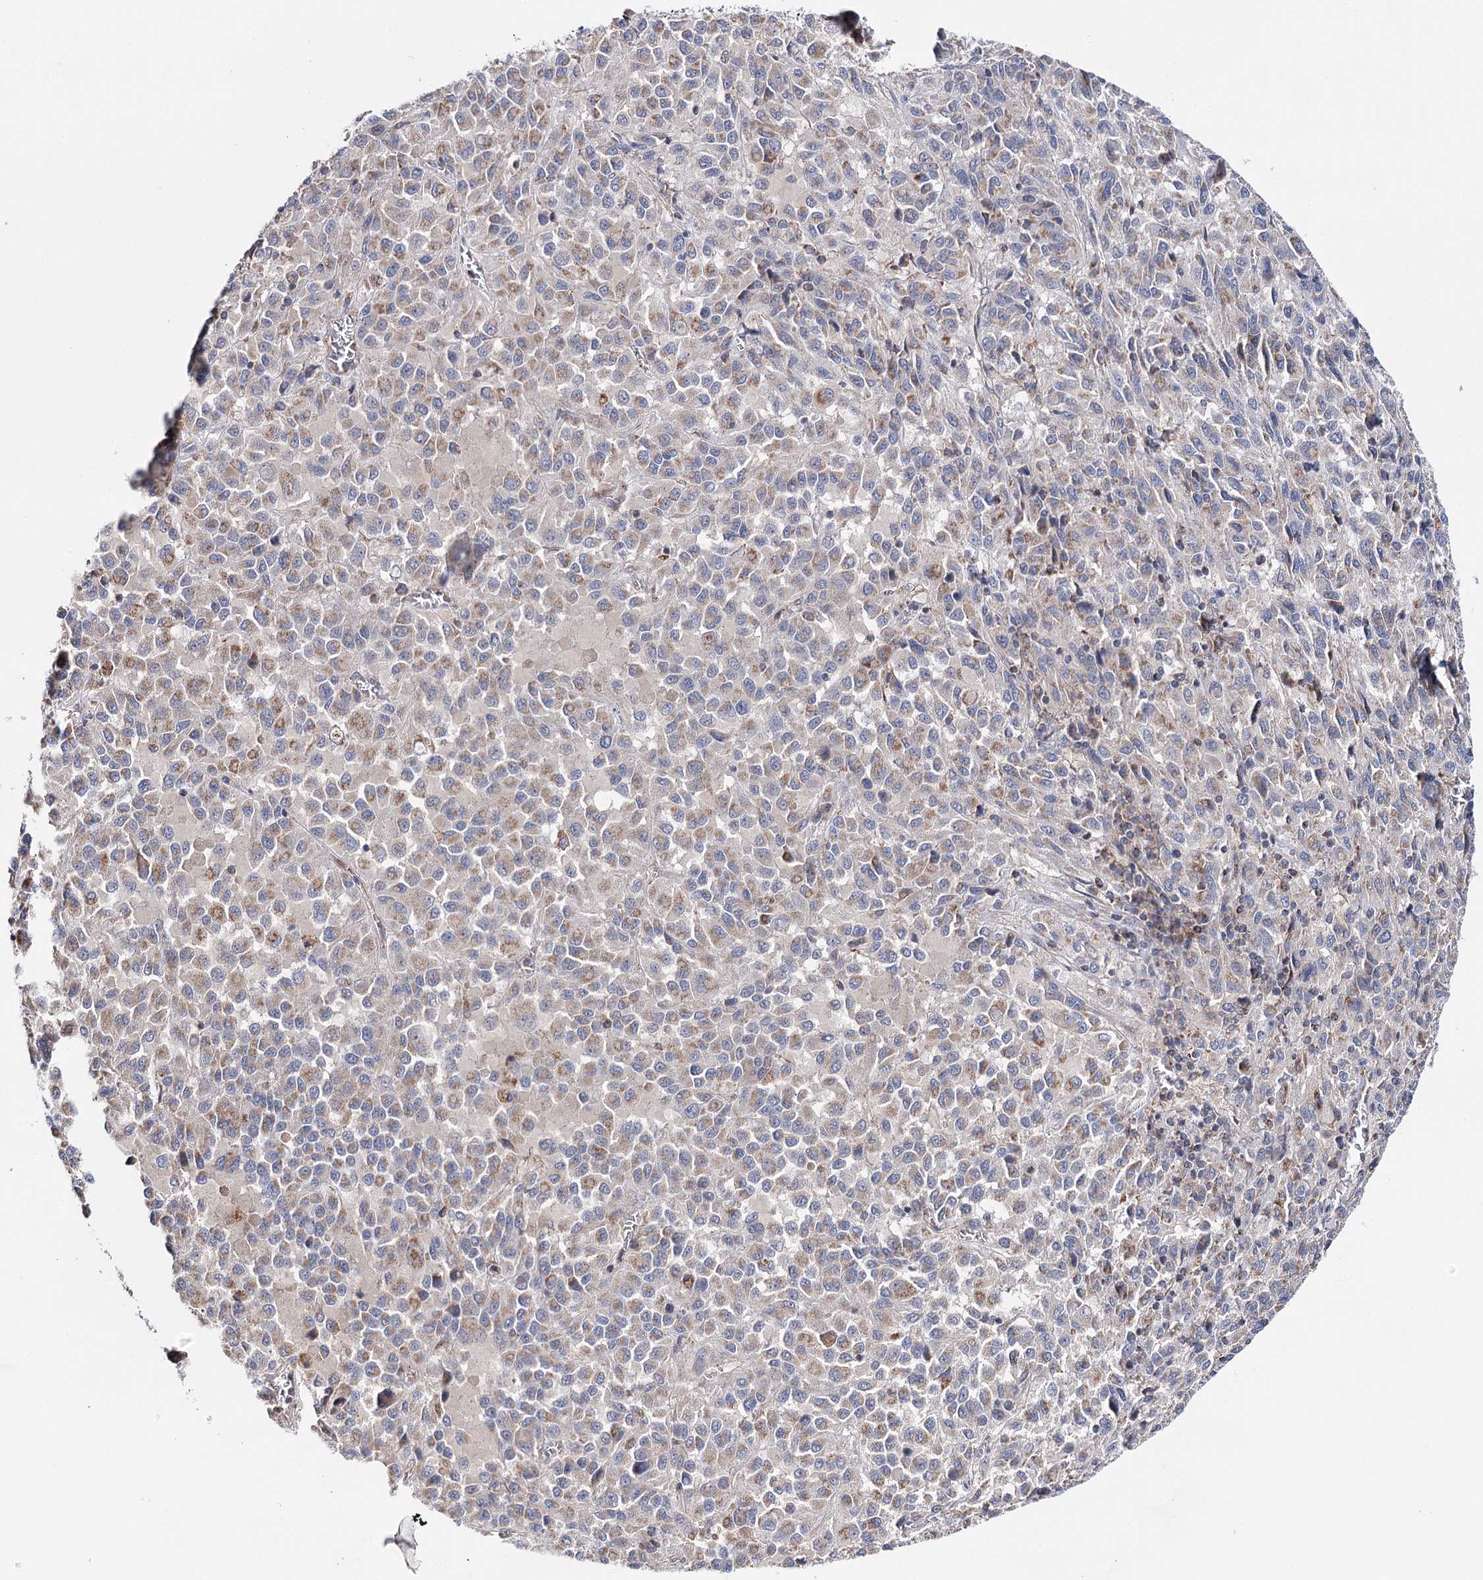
{"staining": {"intensity": "weak", "quantity": "25%-75%", "location": "cytoplasmic/membranous"}, "tissue": "melanoma", "cell_type": "Tumor cells", "image_type": "cancer", "snomed": [{"axis": "morphology", "description": "Malignant melanoma, Metastatic site"}, {"axis": "topography", "description": "Lung"}], "caption": "A high-resolution micrograph shows immunohistochemistry (IHC) staining of malignant melanoma (metastatic site), which exhibits weak cytoplasmic/membranous positivity in about 25%-75% of tumor cells. (IHC, brightfield microscopy, high magnification).", "gene": "CFAP46", "patient": {"sex": "male", "age": 64}}